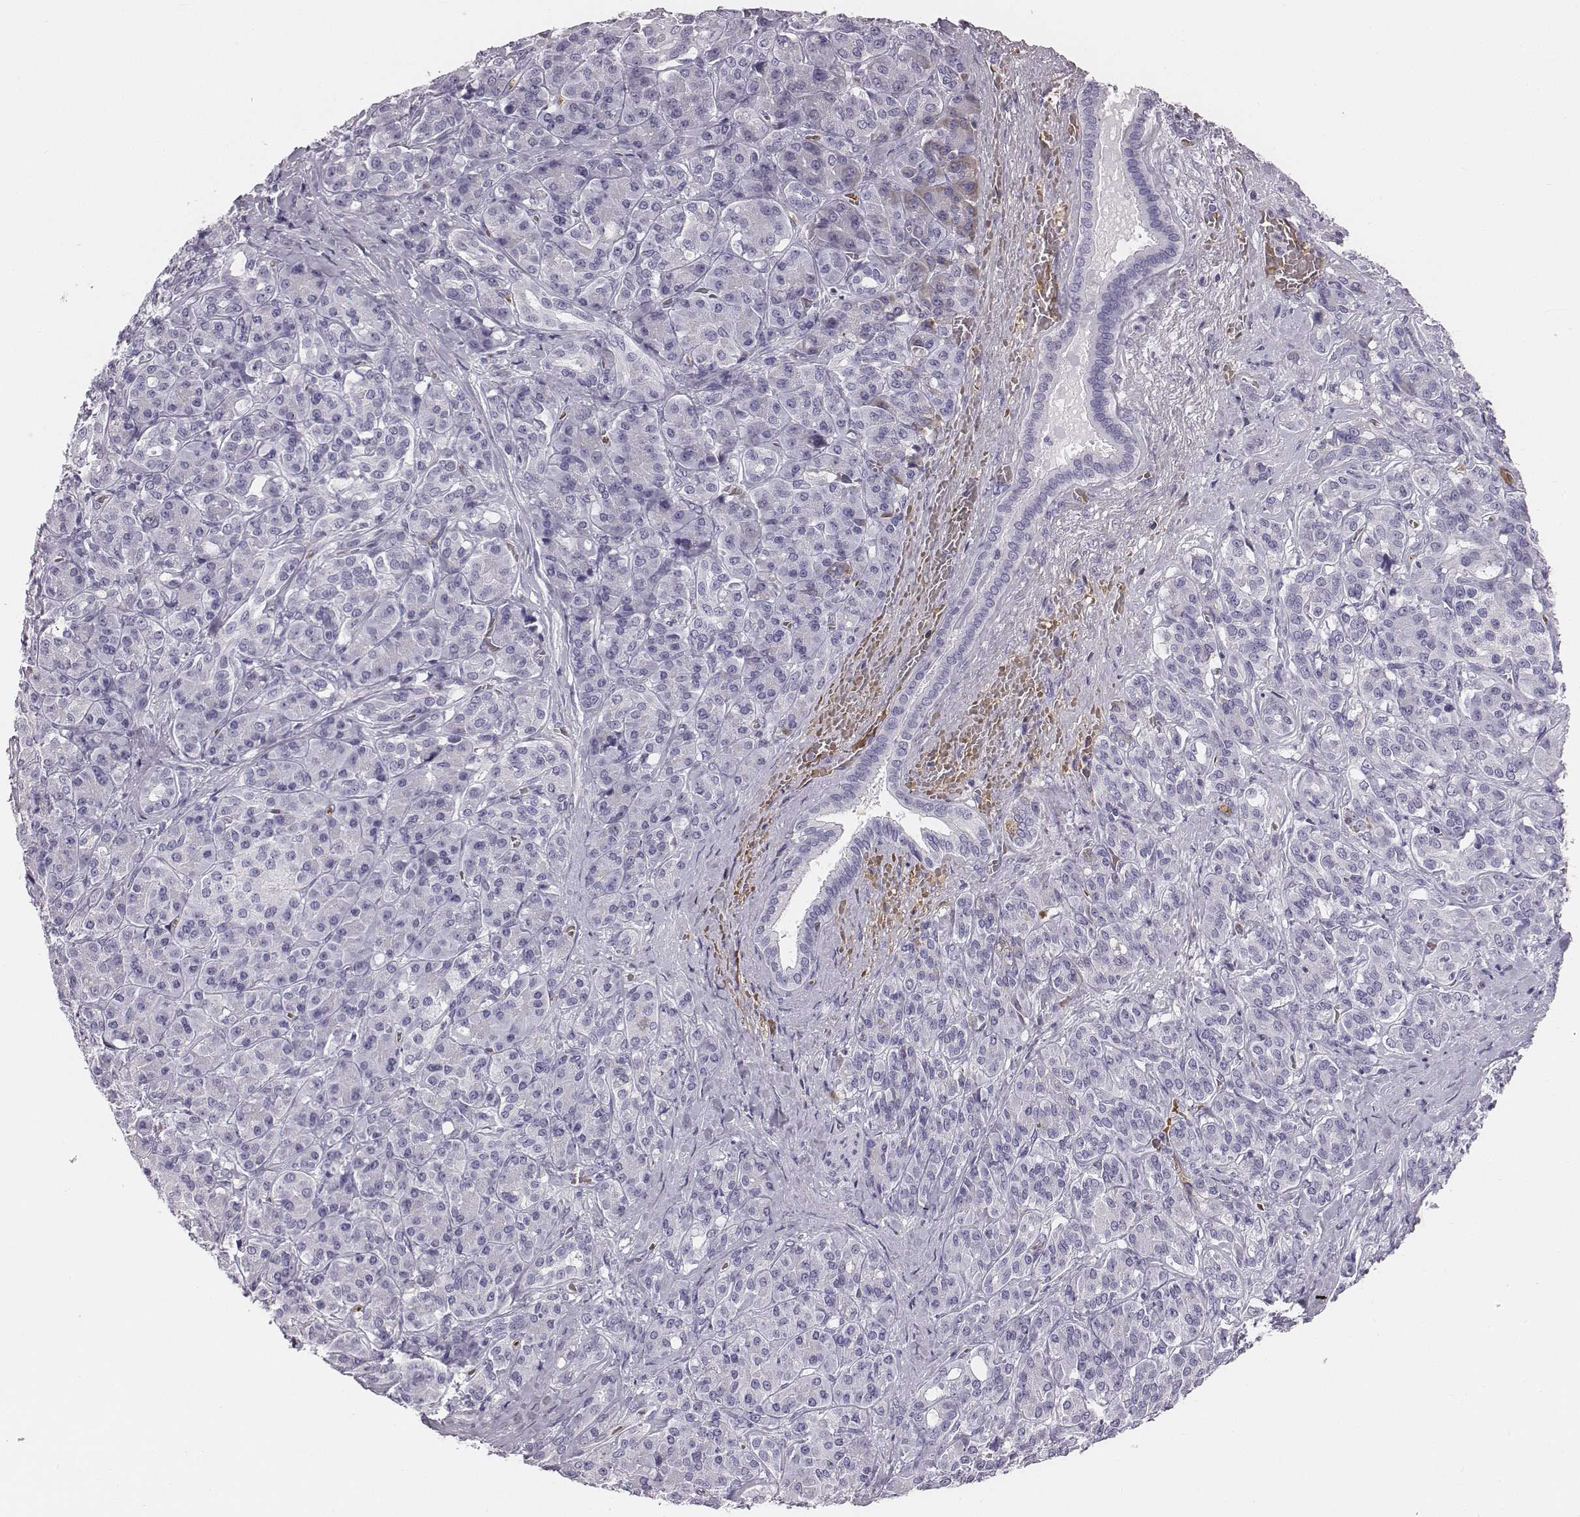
{"staining": {"intensity": "negative", "quantity": "none", "location": "none"}, "tissue": "pancreatic cancer", "cell_type": "Tumor cells", "image_type": "cancer", "snomed": [{"axis": "morphology", "description": "Normal tissue, NOS"}, {"axis": "morphology", "description": "Inflammation, NOS"}, {"axis": "morphology", "description": "Adenocarcinoma, NOS"}, {"axis": "topography", "description": "Pancreas"}], "caption": "This is an IHC histopathology image of pancreatic cancer (adenocarcinoma). There is no staining in tumor cells.", "gene": "HBZ", "patient": {"sex": "male", "age": 57}}